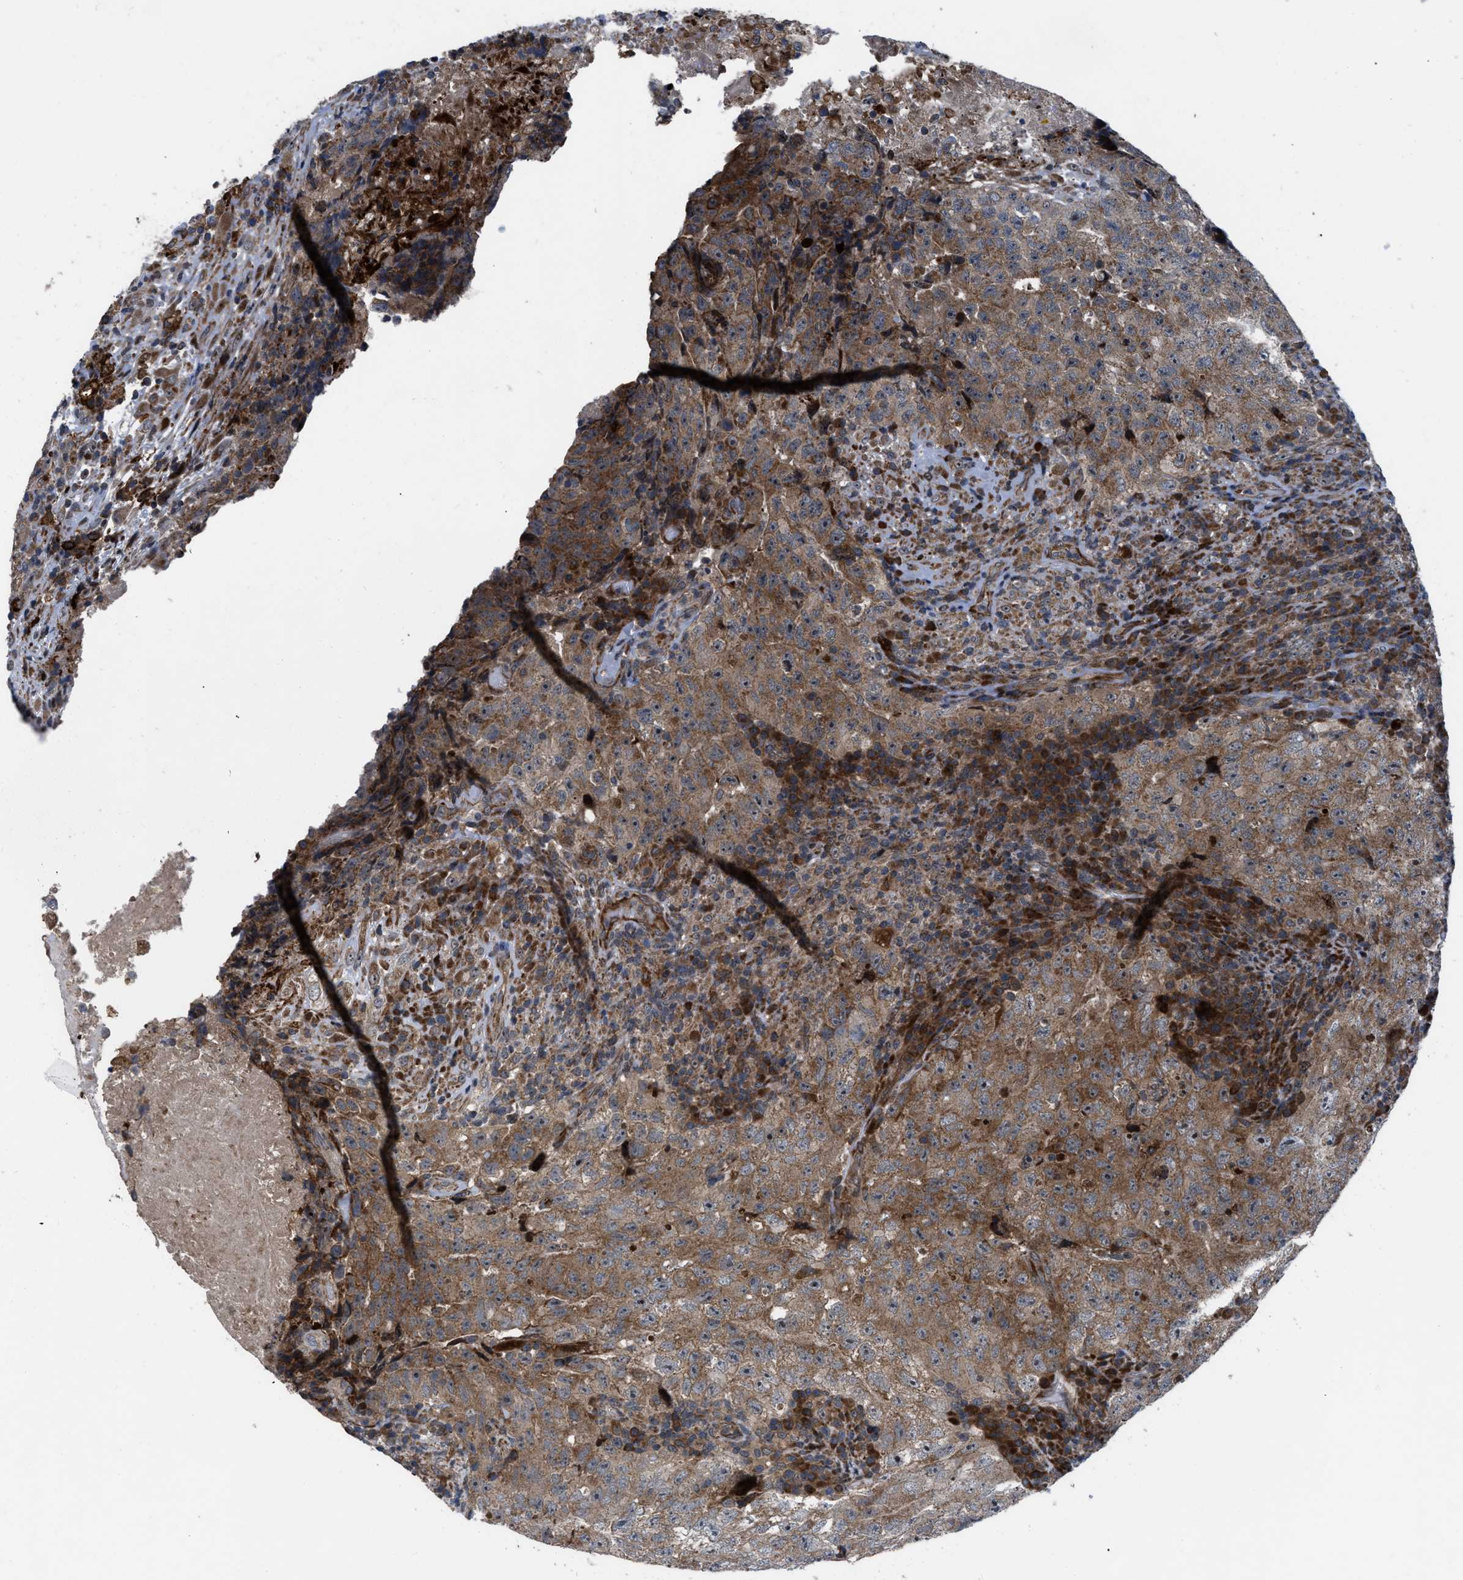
{"staining": {"intensity": "moderate", "quantity": ">75%", "location": "cytoplasmic/membranous"}, "tissue": "testis cancer", "cell_type": "Tumor cells", "image_type": "cancer", "snomed": [{"axis": "morphology", "description": "Necrosis, NOS"}, {"axis": "morphology", "description": "Carcinoma, Embryonal, NOS"}, {"axis": "topography", "description": "Testis"}], "caption": "Immunohistochemical staining of human testis cancer (embryonal carcinoma) demonstrates moderate cytoplasmic/membranous protein staining in about >75% of tumor cells.", "gene": "AP3M2", "patient": {"sex": "male", "age": 19}}